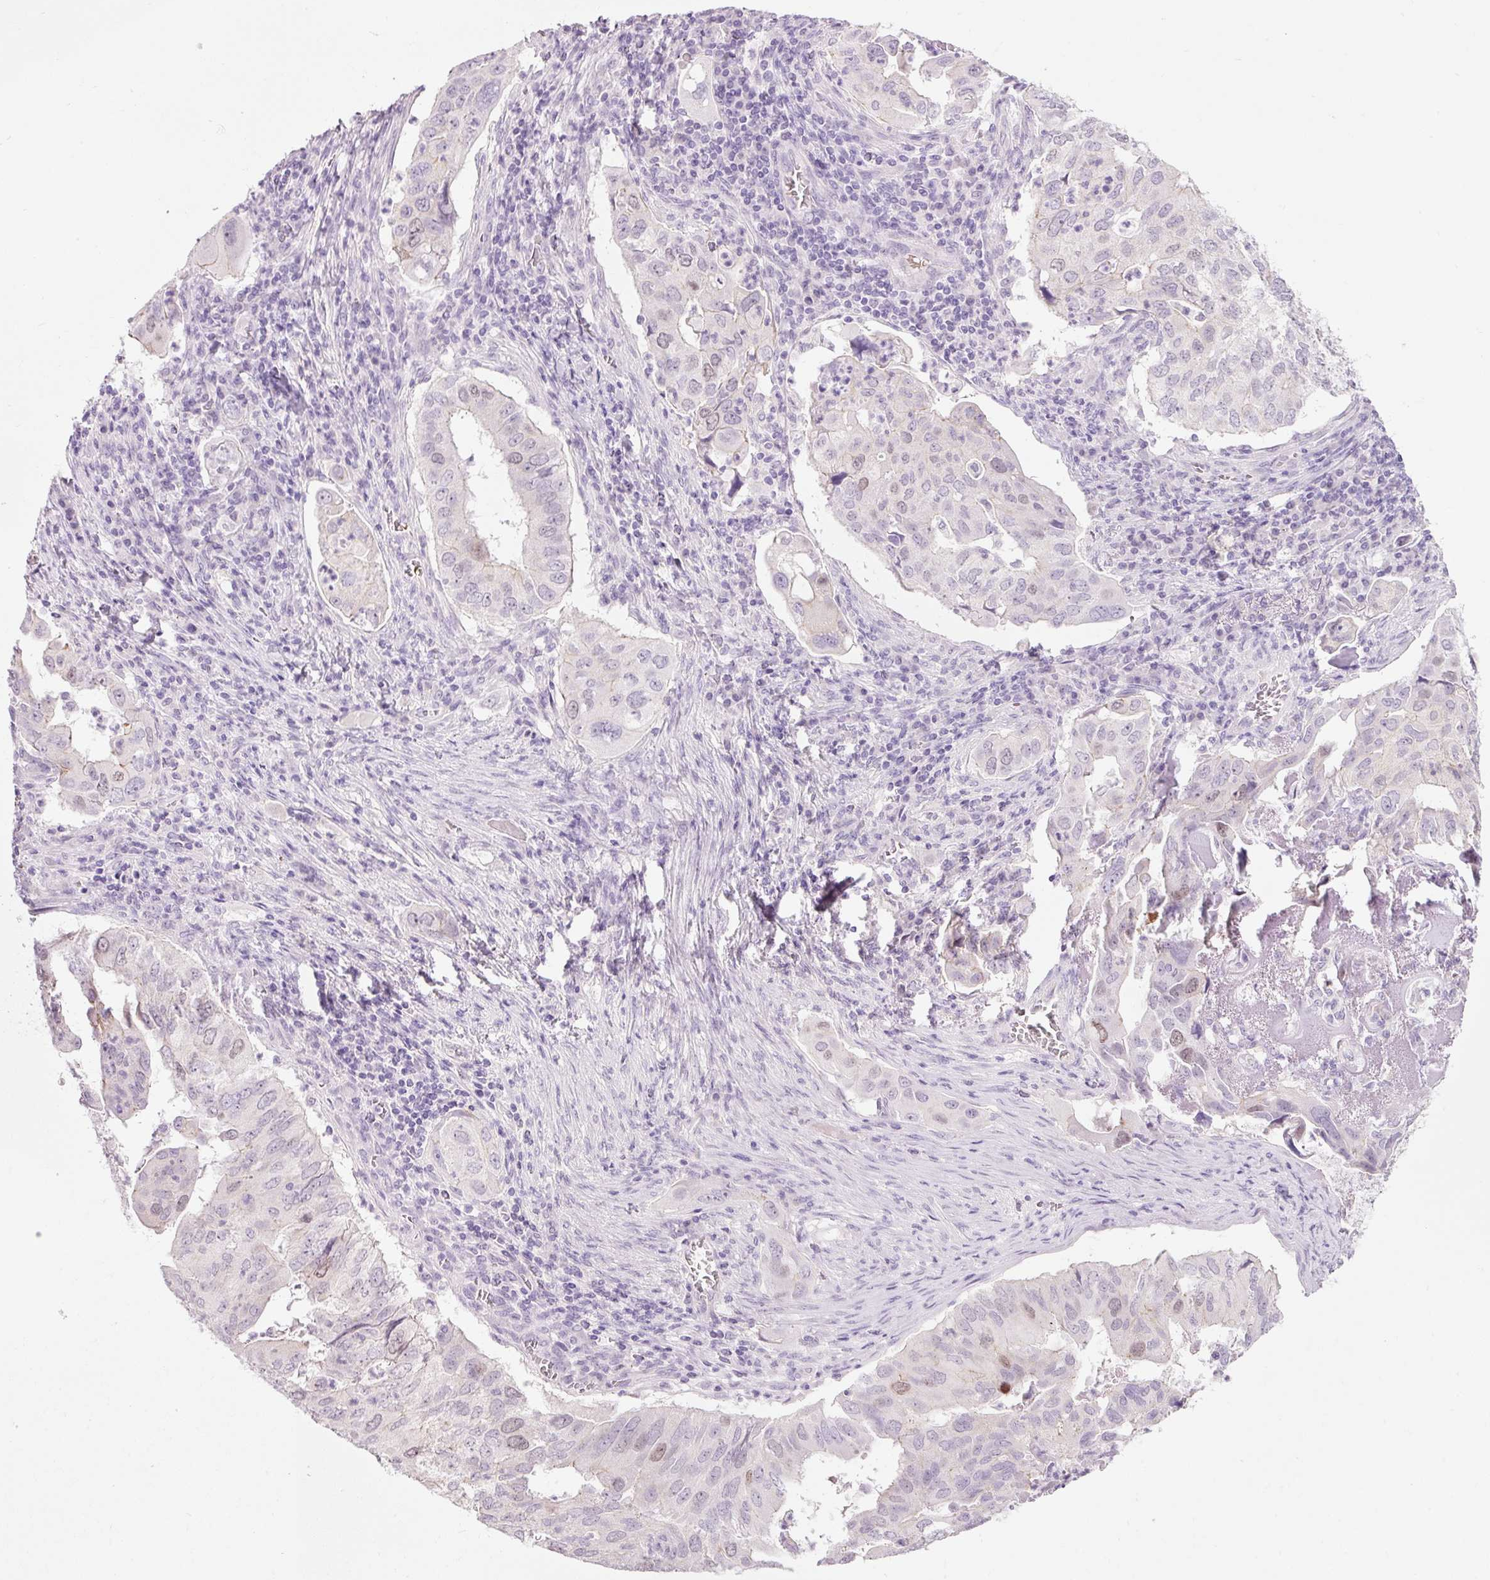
{"staining": {"intensity": "negative", "quantity": "none", "location": "none"}, "tissue": "lung cancer", "cell_type": "Tumor cells", "image_type": "cancer", "snomed": [{"axis": "morphology", "description": "Adenocarcinoma, NOS"}, {"axis": "topography", "description": "Lung"}], "caption": "The histopathology image reveals no staining of tumor cells in lung cancer.", "gene": "DHRS11", "patient": {"sex": "male", "age": 48}}